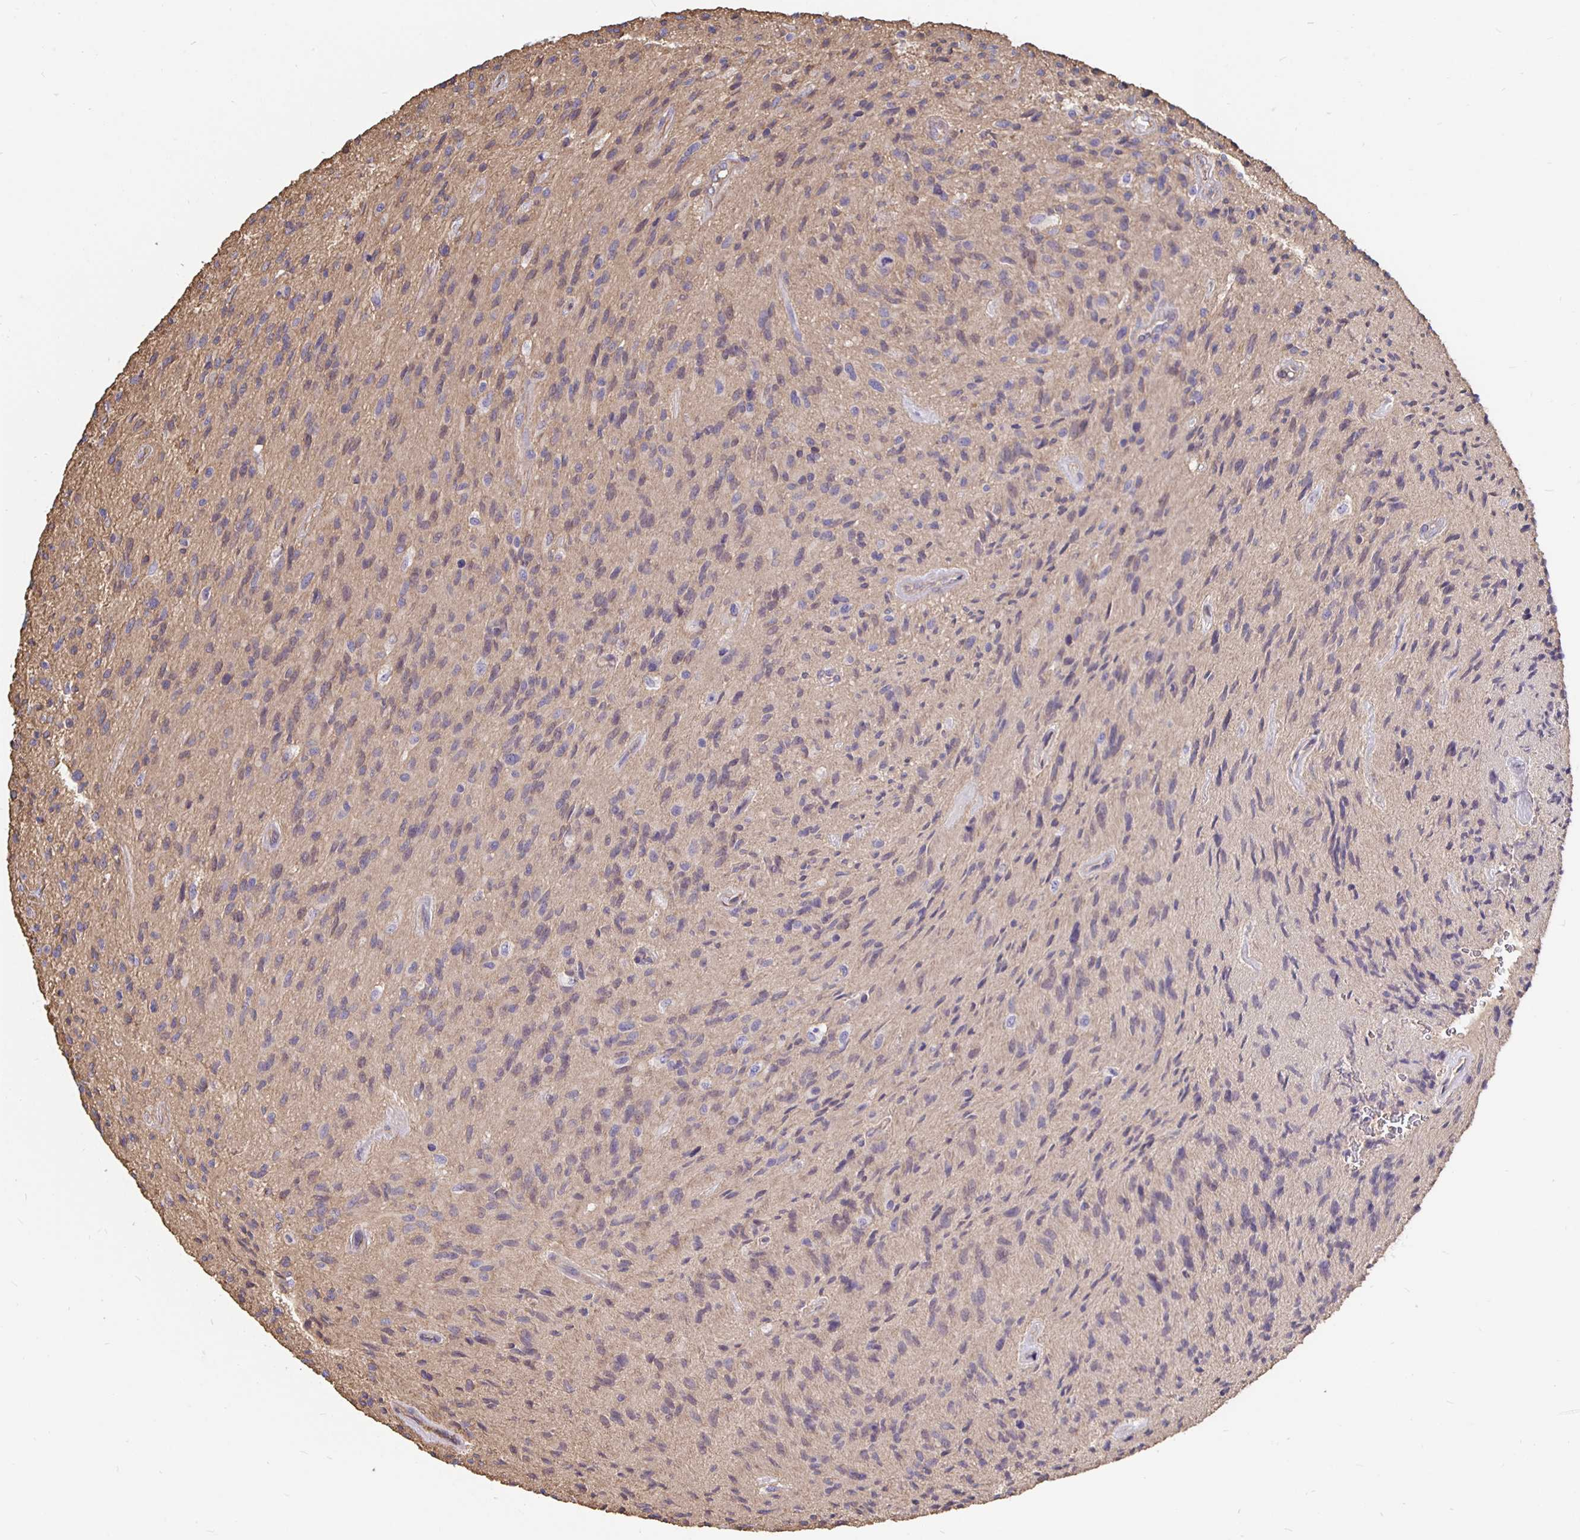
{"staining": {"intensity": "negative", "quantity": "none", "location": "none"}, "tissue": "glioma", "cell_type": "Tumor cells", "image_type": "cancer", "snomed": [{"axis": "morphology", "description": "Glioma, malignant, High grade"}, {"axis": "topography", "description": "Brain"}], "caption": "The immunohistochemistry (IHC) micrograph has no significant expression in tumor cells of glioma tissue.", "gene": "ARHGEF39", "patient": {"sex": "male", "age": 54}}